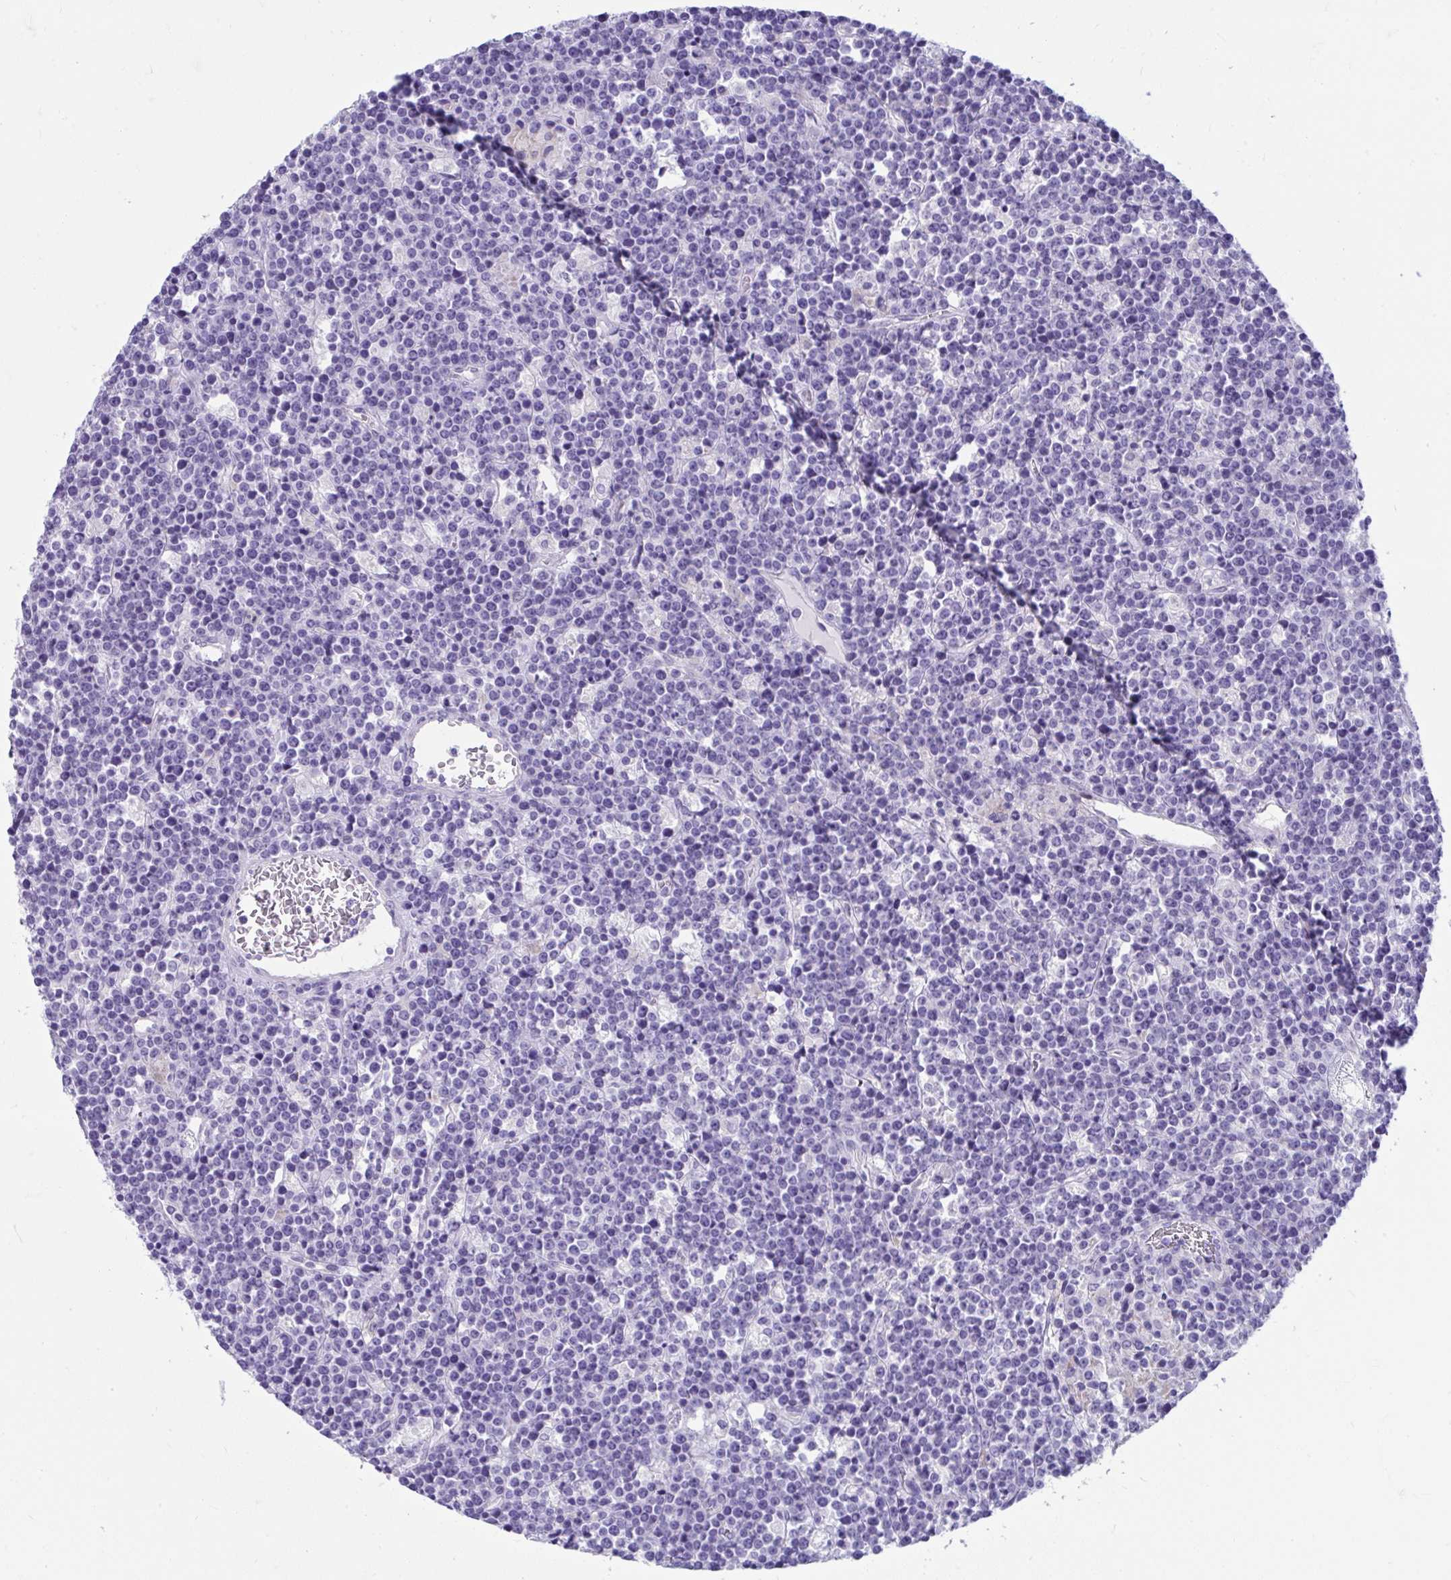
{"staining": {"intensity": "negative", "quantity": "none", "location": "none"}, "tissue": "lymphoma", "cell_type": "Tumor cells", "image_type": "cancer", "snomed": [{"axis": "morphology", "description": "Malignant lymphoma, non-Hodgkin's type, High grade"}, {"axis": "topography", "description": "Ovary"}], "caption": "The histopathology image exhibits no staining of tumor cells in lymphoma.", "gene": "ISL1", "patient": {"sex": "female", "age": 56}}